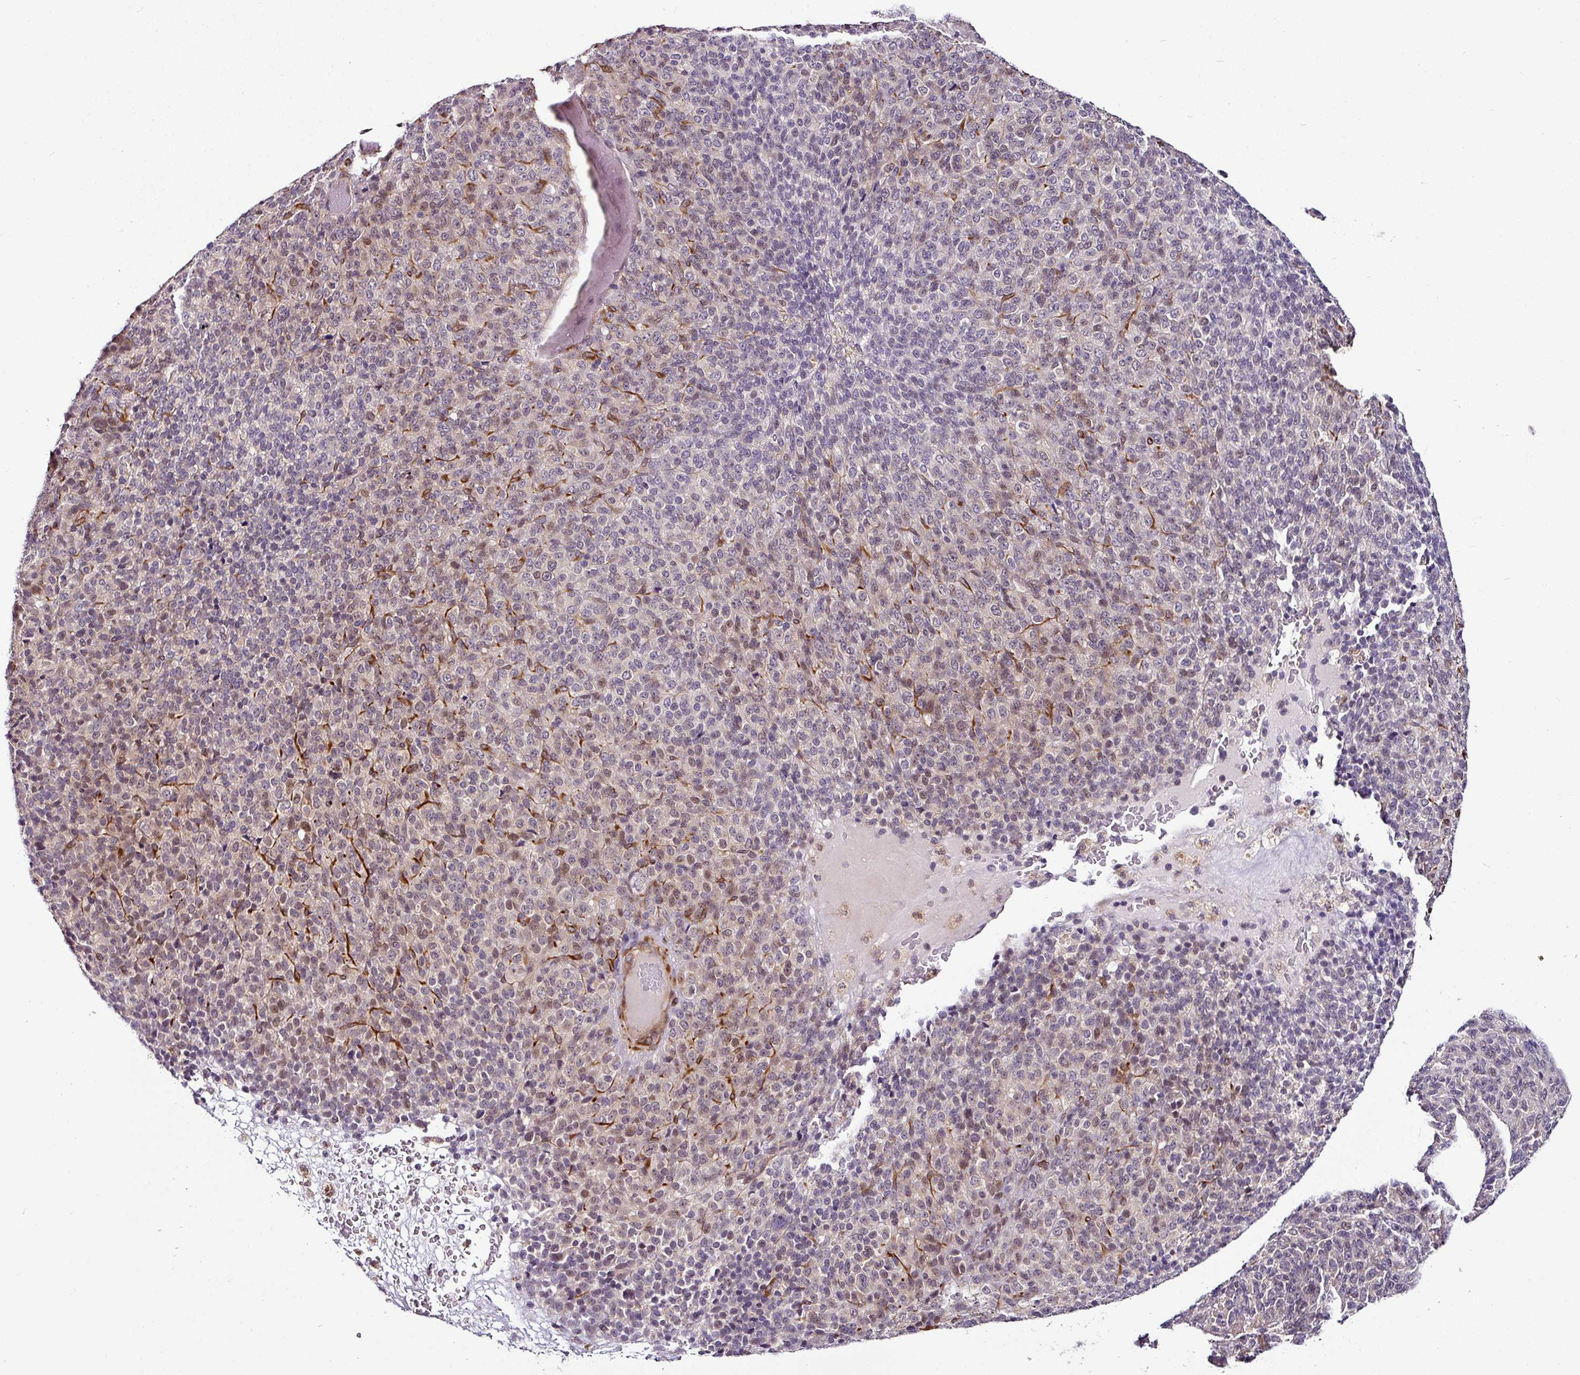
{"staining": {"intensity": "weak", "quantity": "25%-75%", "location": "nuclear"}, "tissue": "melanoma", "cell_type": "Tumor cells", "image_type": "cancer", "snomed": [{"axis": "morphology", "description": "Malignant melanoma, Metastatic site"}, {"axis": "topography", "description": "Brain"}], "caption": "Protein analysis of malignant melanoma (metastatic site) tissue displays weak nuclear expression in about 25%-75% of tumor cells.", "gene": "DCAF13", "patient": {"sex": "female", "age": 56}}